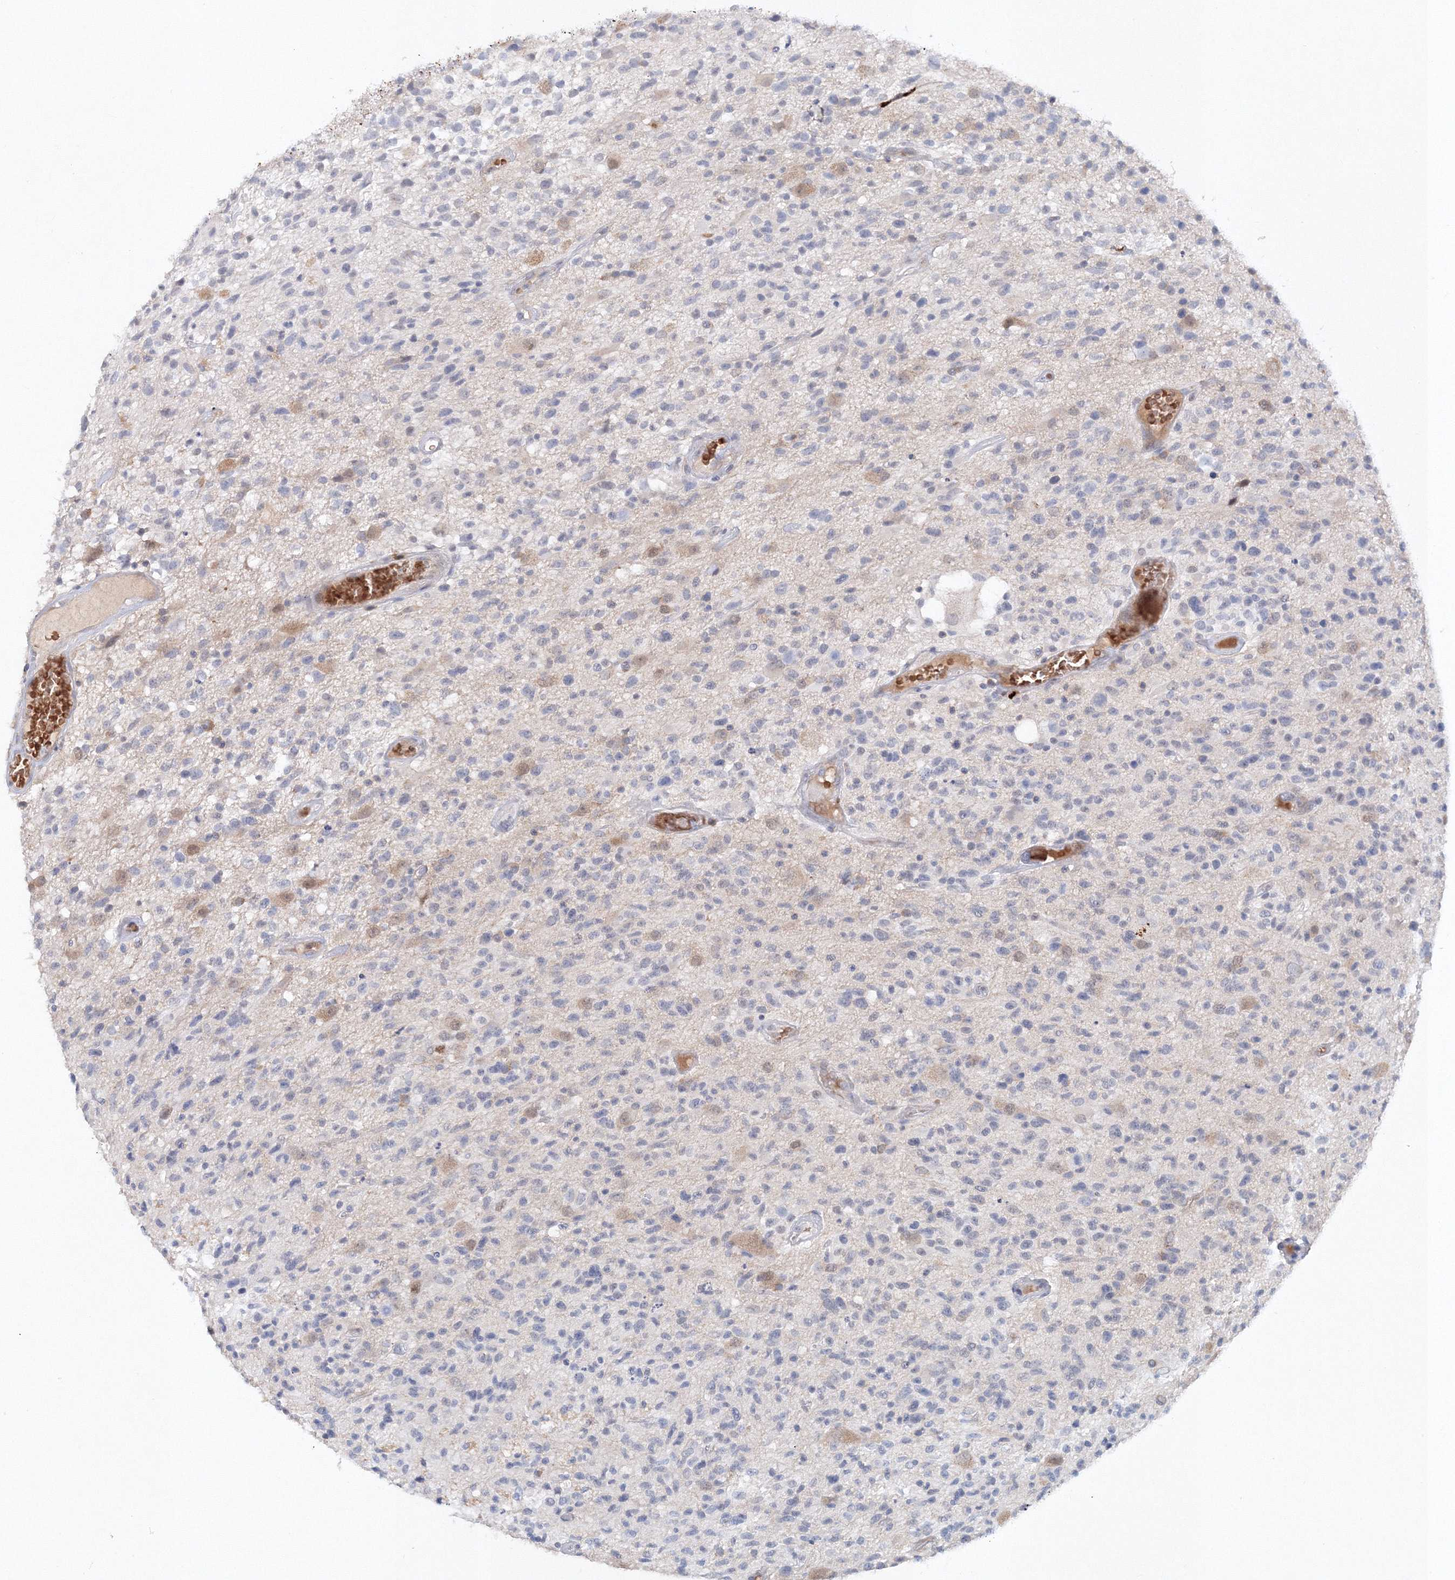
{"staining": {"intensity": "negative", "quantity": "none", "location": "none"}, "tissue": "glioma", "cell_type": "Tumor cells", "image_type": "cancer", "snomed": [{"axis": "morphology", "description": "Glioma, malignant, High grade"}, {"axis": "morphology", "description": "Glioblastoma, NOS"}, {"axis": "topography", "description": "Brain"}], "caption": "High power microscopy image of an immunohistochemistry (IHC) histopathology image of malignant high-grade glioma, revealing no significant staining in tumor cells.", "gene": "SH3BP5", "patient": {"sex": "male", "age": 60}}